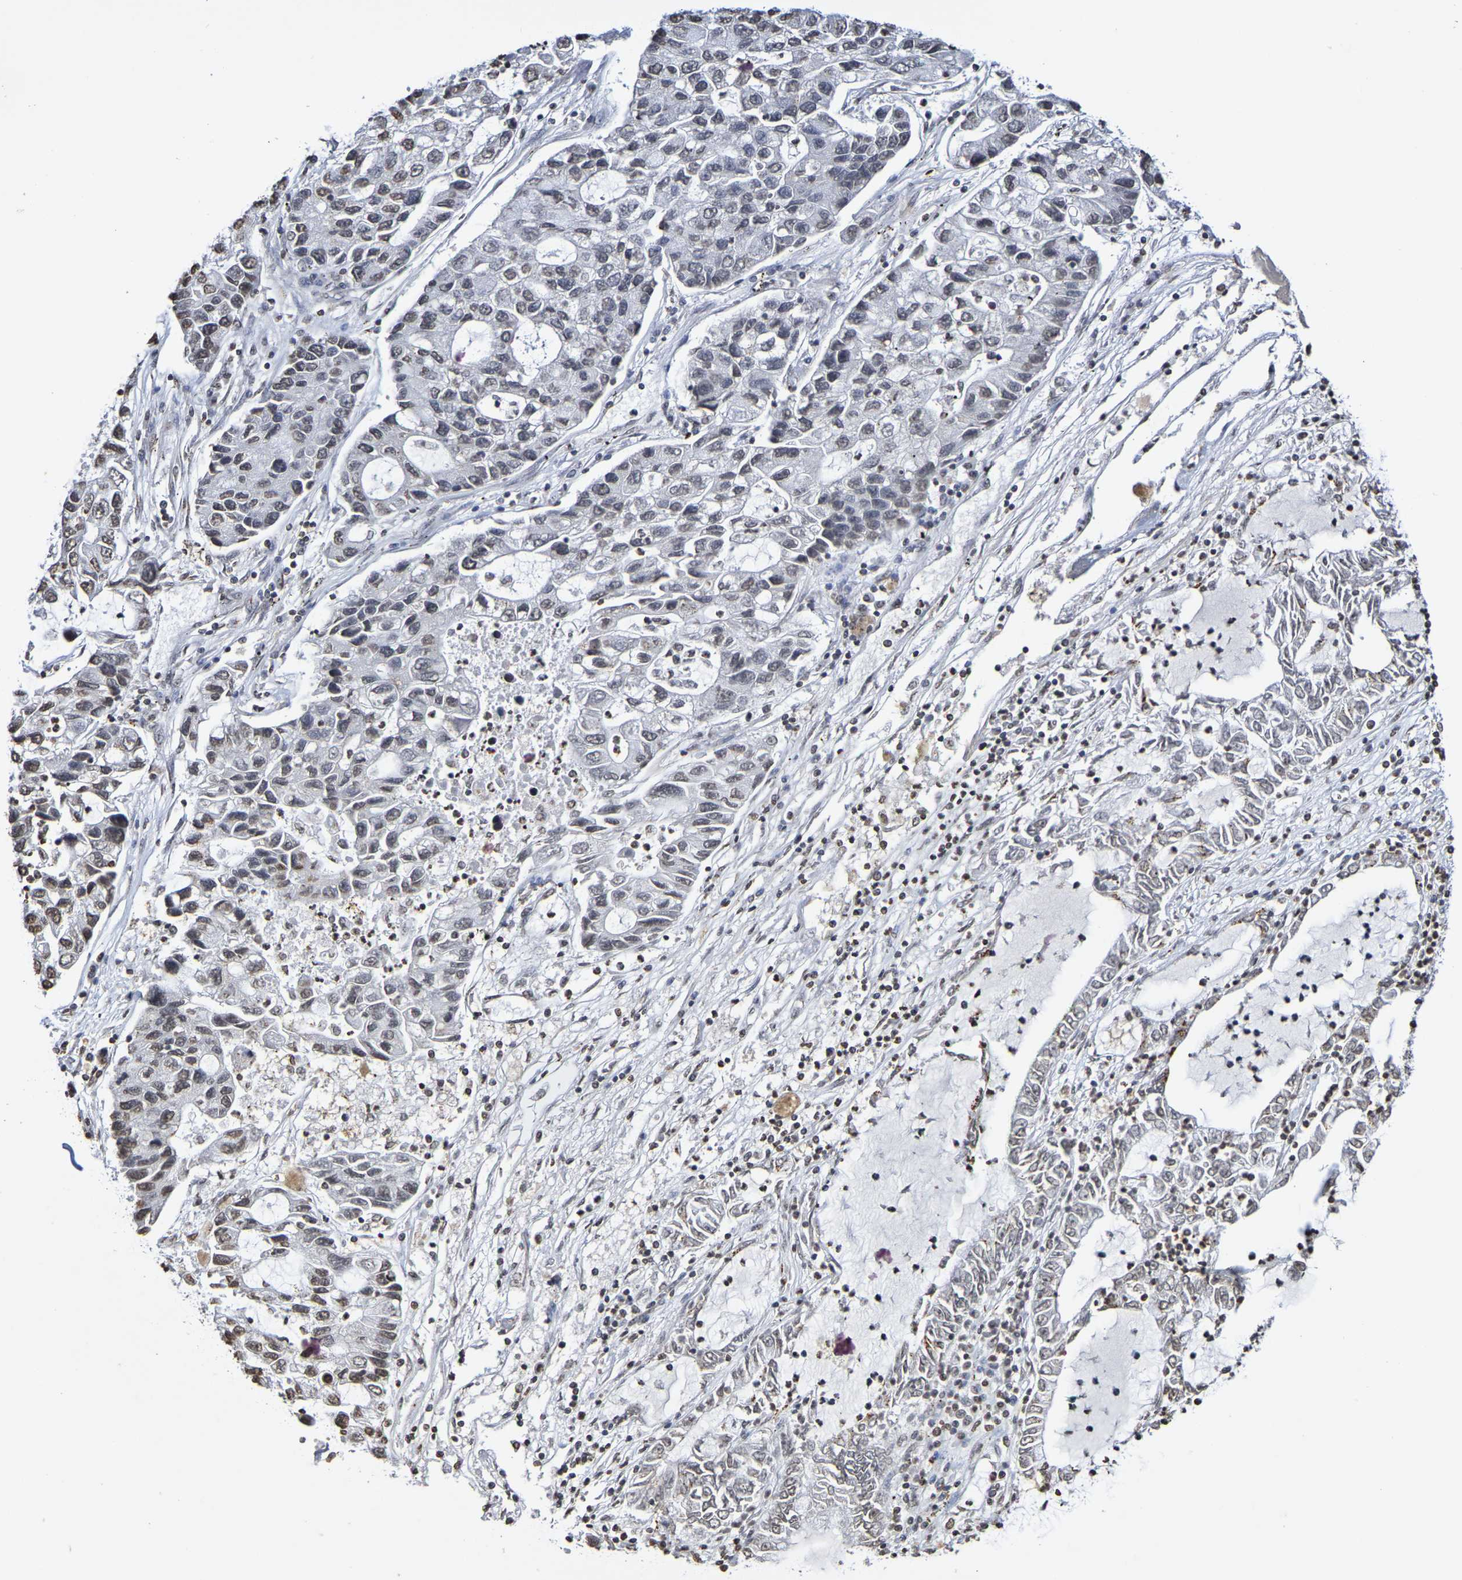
{"staining": {"intensity": "weak", "quantity": "25%-75%", "location": "nuclear"}, "tissue": "lung cancer", "cell_type": "Tumor cells", "image_type": "cancer", "snomed": [{"axis": "morphology", "description": "Adenocarcinoma, NOS"}, {"axis": "topography", "description": "Lung"}], "caption": "Immunohistochemistry of adenocarcinoma (lung) displays low levels of weak nuclear staining in approximately 25%-75% of tumor cells.", "gene": "ATF4", "patient": {"sex": "female", "age": 51}}